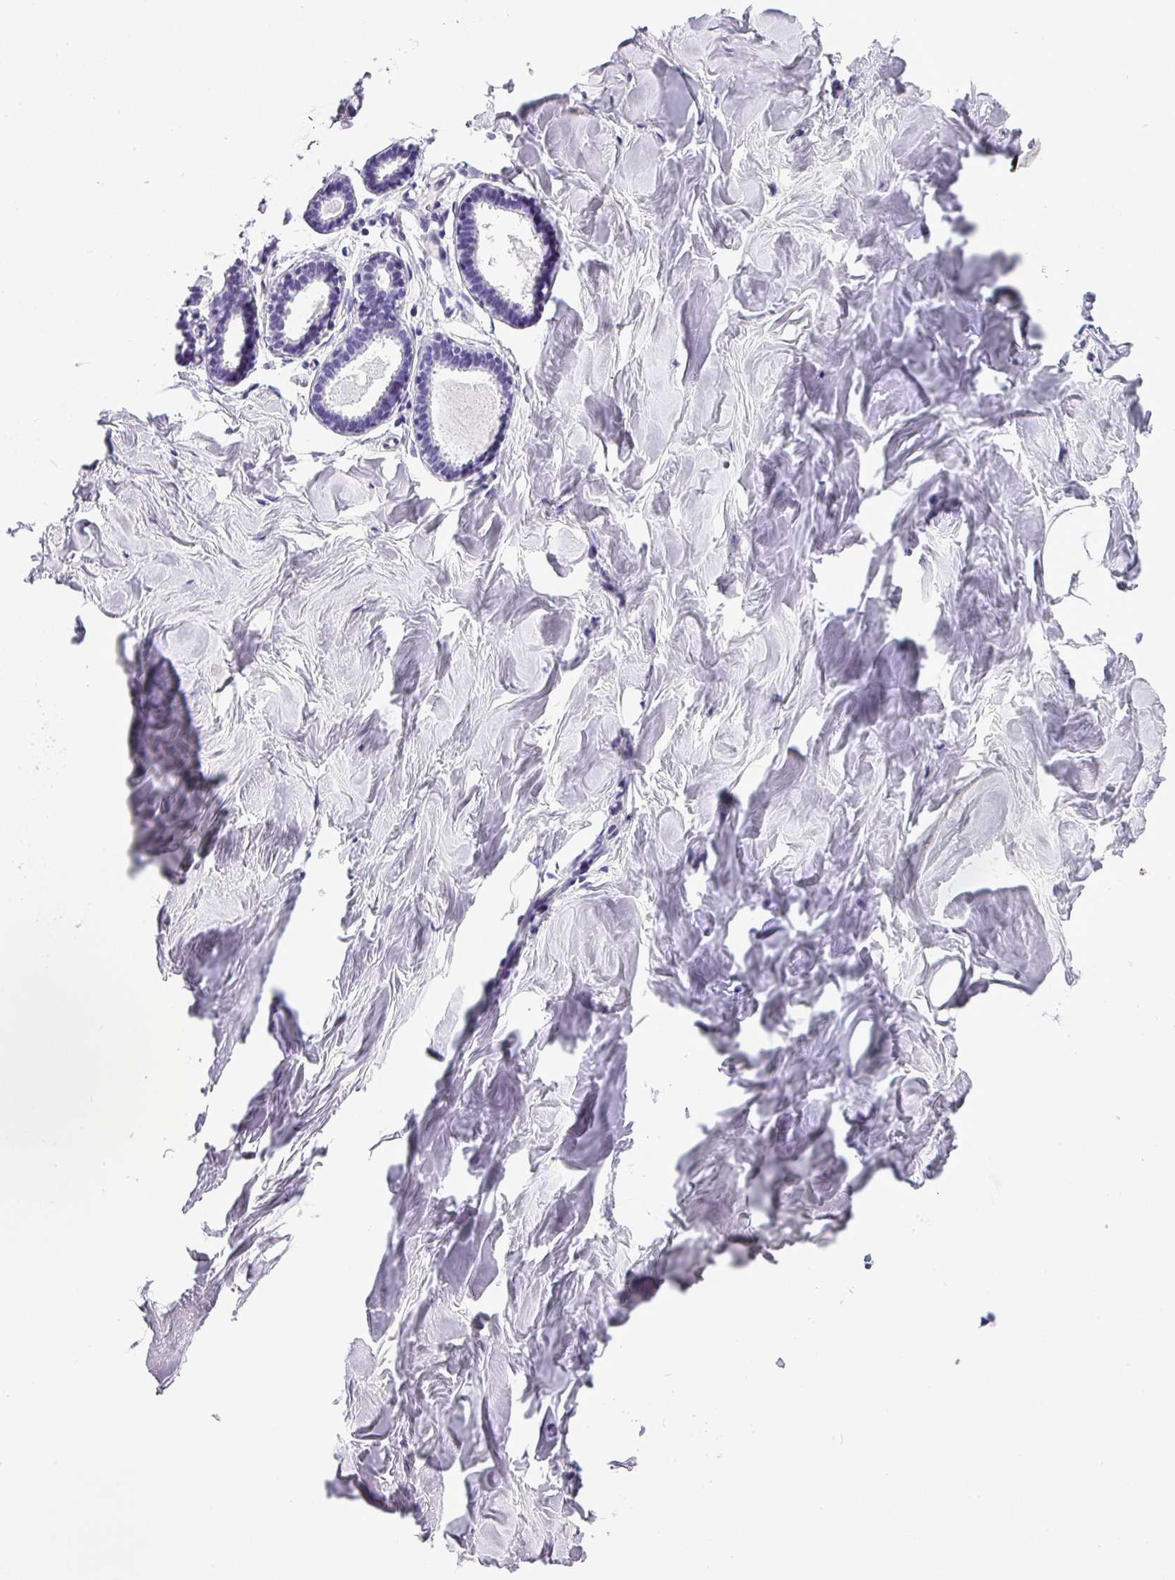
{"staining": {"intensity": "negative", "quantity": "none", "location": "none"}, "tissue": "breast", "cell_type": "Adipocytes", "image_type": "normal", "snomed": [{"axis": "morphology", "description": "Normal tissue, NOS"}, {"axis": "topography", "description": "Breast"}], "caption": "Immunohistochemistry (IHC) of normal human breast exhibits no positivity in adipocytes.", "gene": "MUC21", "patient": {"sex": "female", "age": 23}}